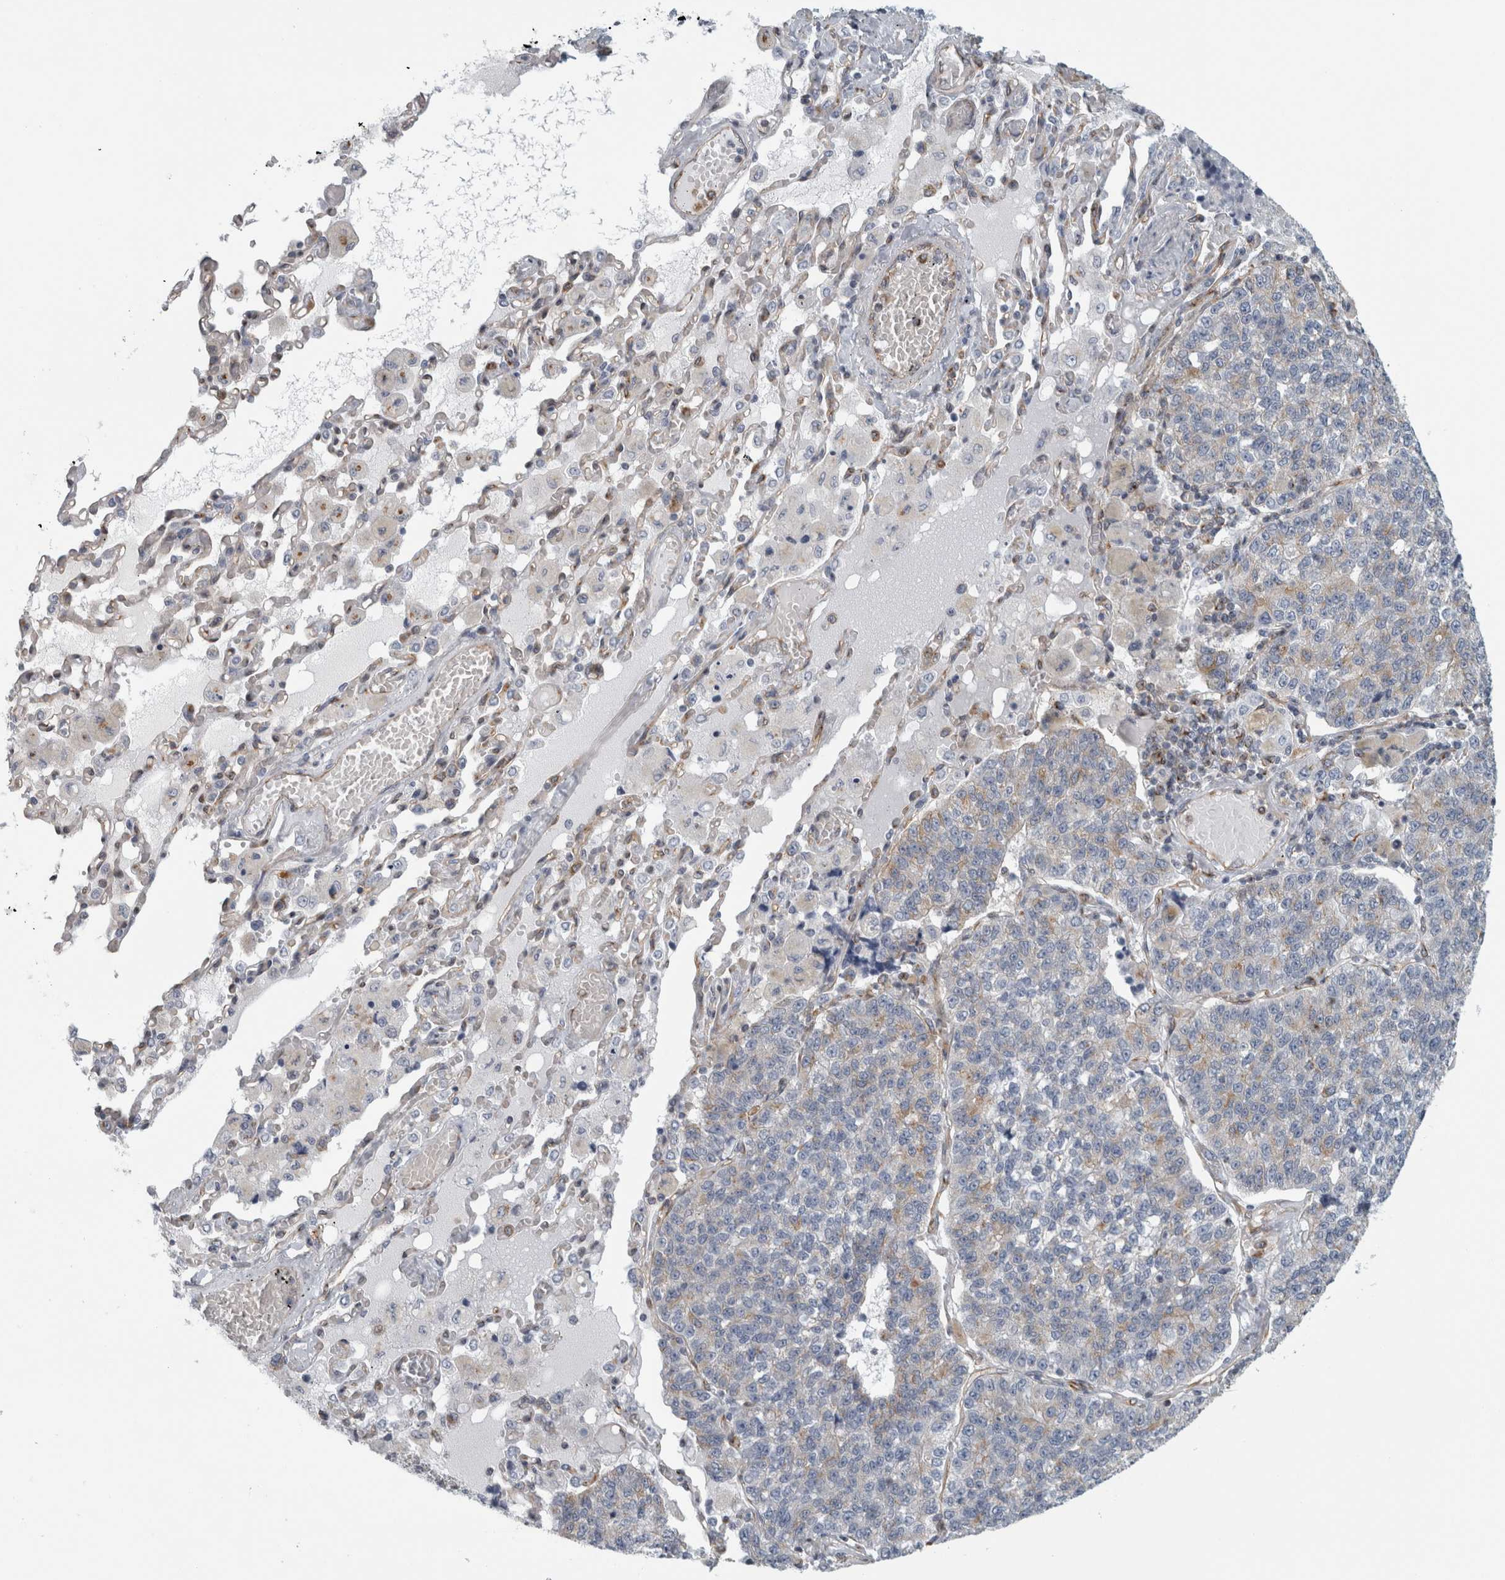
{"staining": {"intensity": "negative", "quantity": "none", "location": "none"}, "tissue": "lung cancer", "cell_type": "Tumor cells", "image_type": "cancer", "snomed": [{"axis": "morphology", "description": "Adenocarcinoma, NOS"}, {"axis": "topography", "description": "Lung"}], "caption": "IHC of human lung cancer shows no positivity in tumor cells.", "gene": "PEX6", "patient": {"sex": "male", "age": 49}}